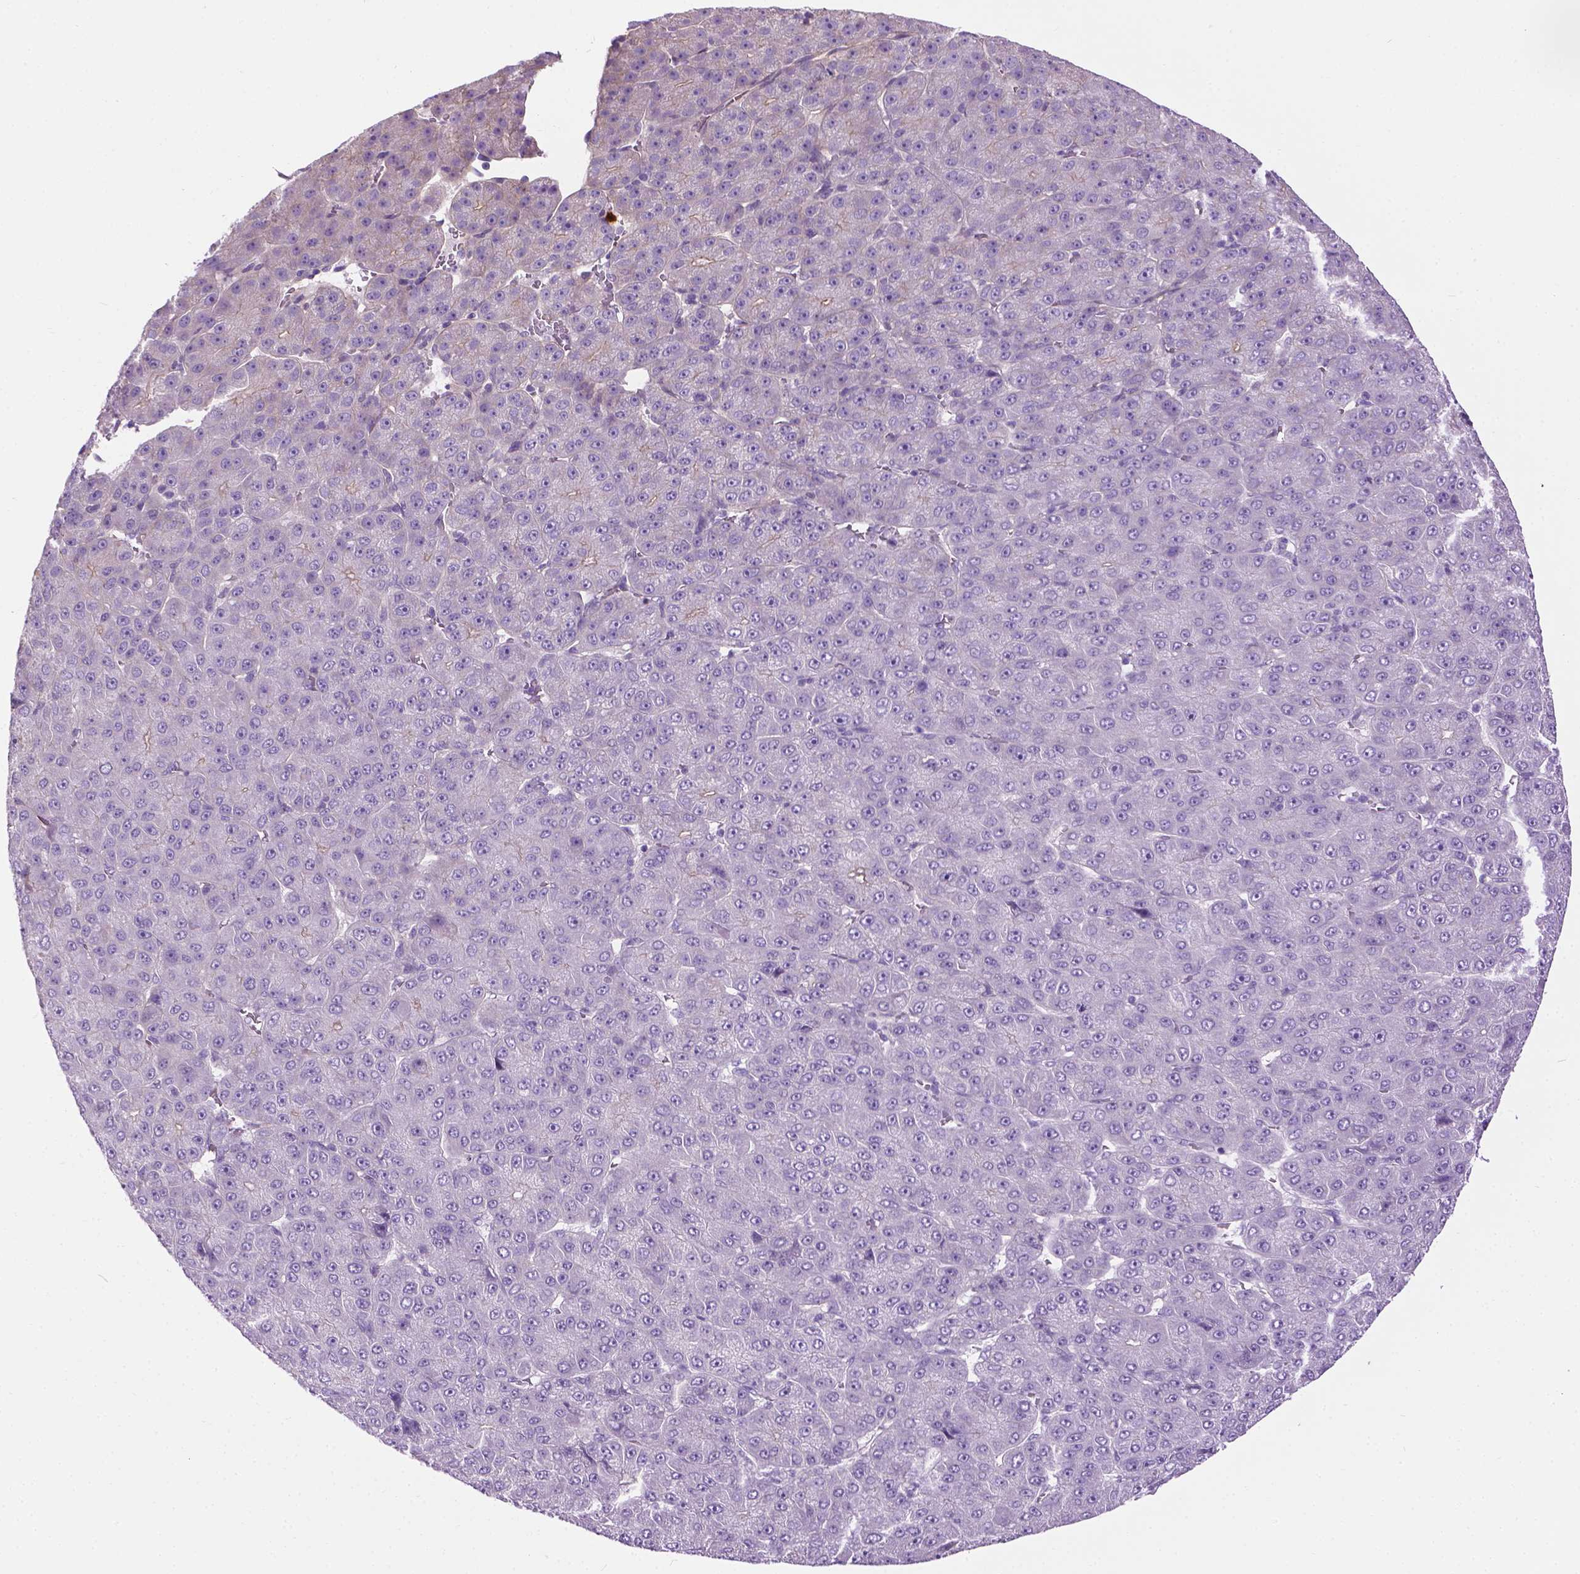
{"staining": {"intensity": "negative", "quantity": "none", "location": "none"}, "tissue": "liver cancer", "cell_type": "Tumor cells", "image_type": "cancer", "snomed": [{"axis": "morphology", "description": "Carcinoma, Hepatocellular, NOS"}, {"axis": "topography", "description": "Liver"}], "caption": "This is an IHC histopathology image of human hepatocellular carcinoma (liver). There is no staining in tumor cells.", "gene": "SPECC1L", "patient": {"sex": "male", "age": 67}}